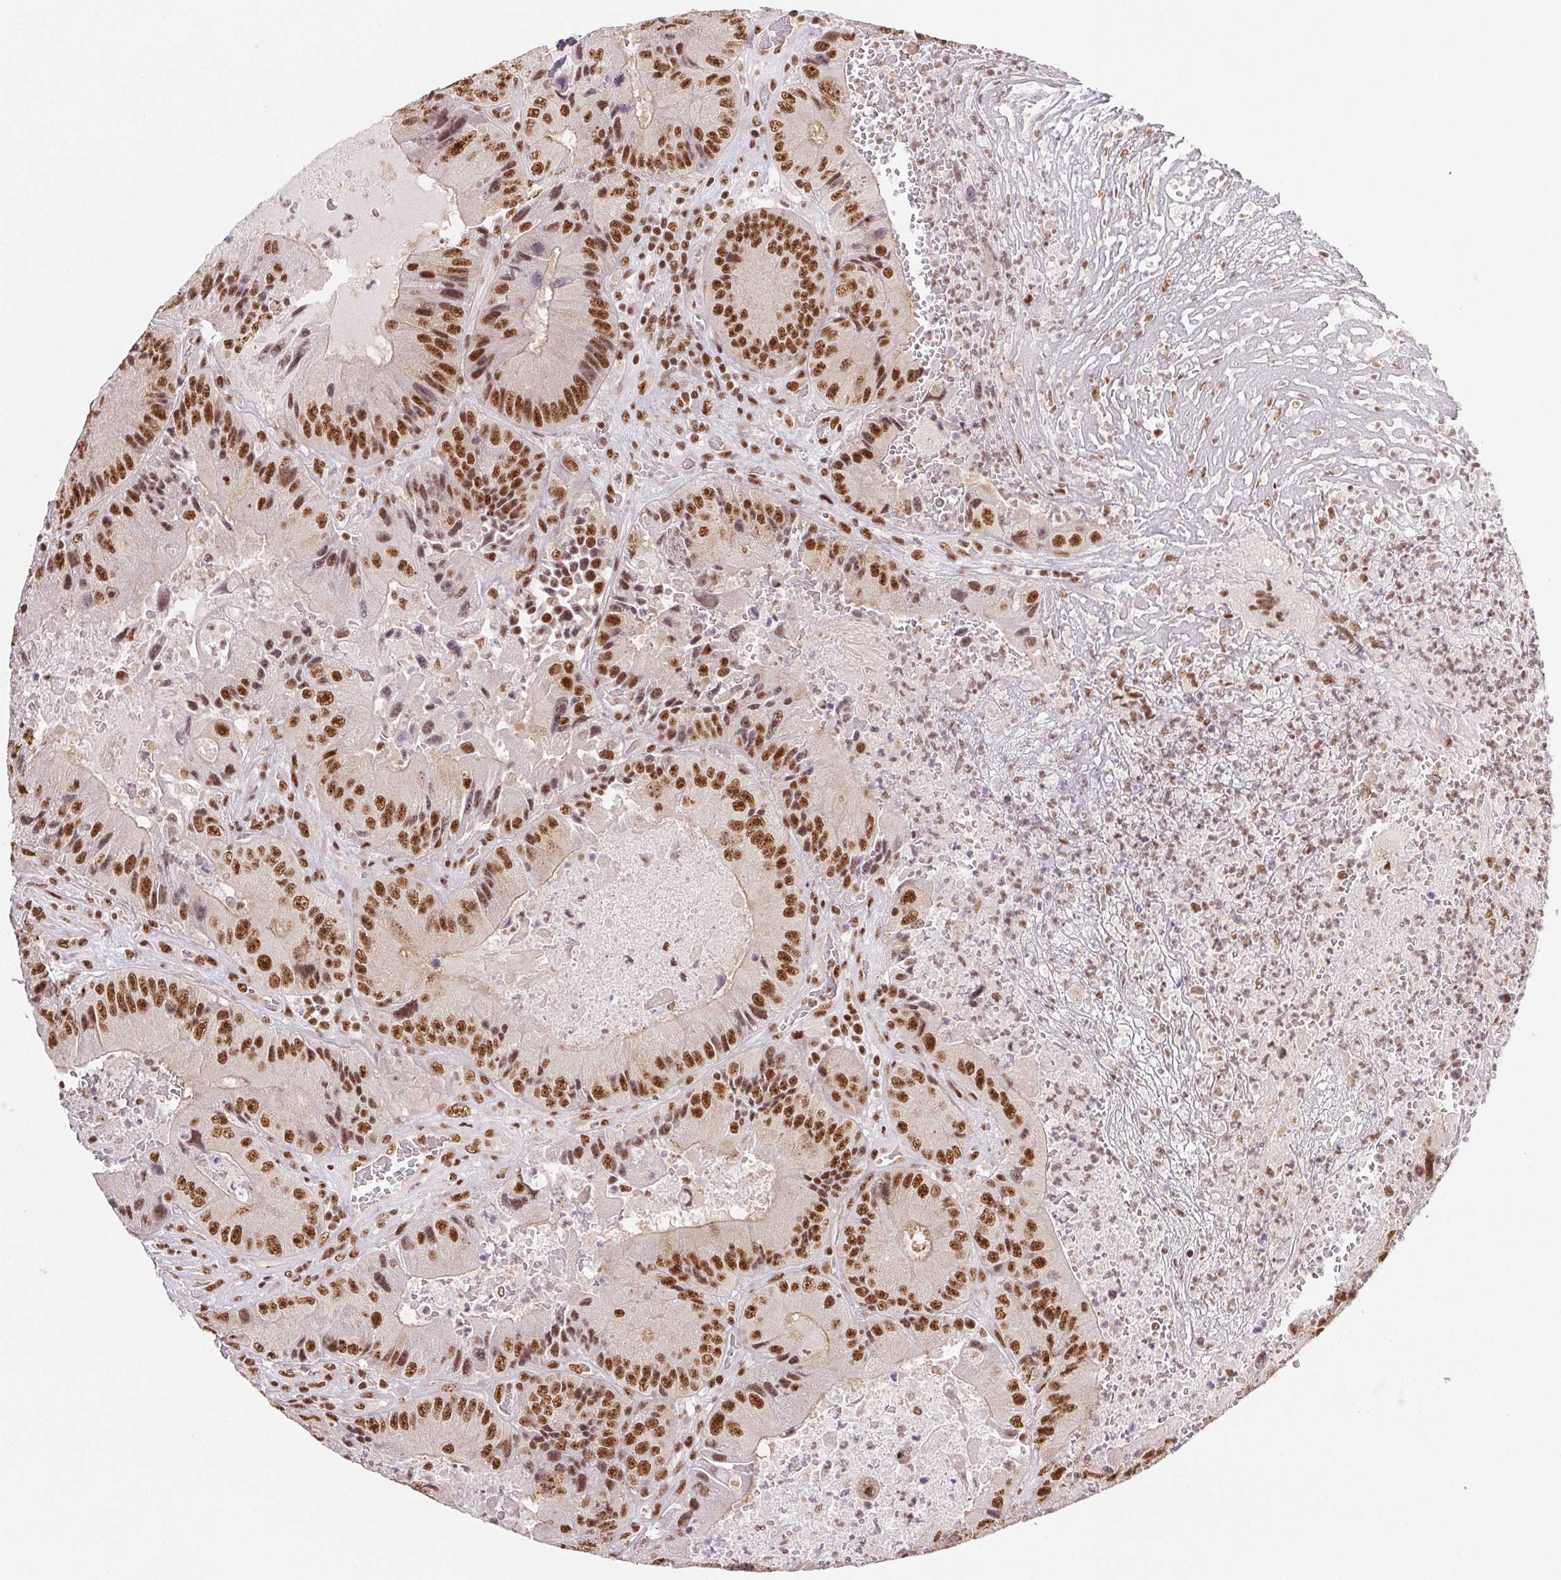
{"staining": {"intensity": "strong", "quantity": ">75%", "location": "nuclear"}, "tissue": "colorectal cancer", "cell_type": "Tumor cells", "image_type": "cancer", "snomed": [{"axis": "morphology", "description": "Adenocarcinoma, NOS"}, {"axis": "topography", "description": "Colon"}], "caption": "Colorectal cancer was stained to show a protein in brown. There is high levels of strong nuclear staining in approximately >75% of tumor cells. The protein is stained brown, and the nuclei are stained in blue (DAB IHC with brightfield microscopy, high magnification).", "gene": "IK", "patient": {"sex": "female", "age": 86}}